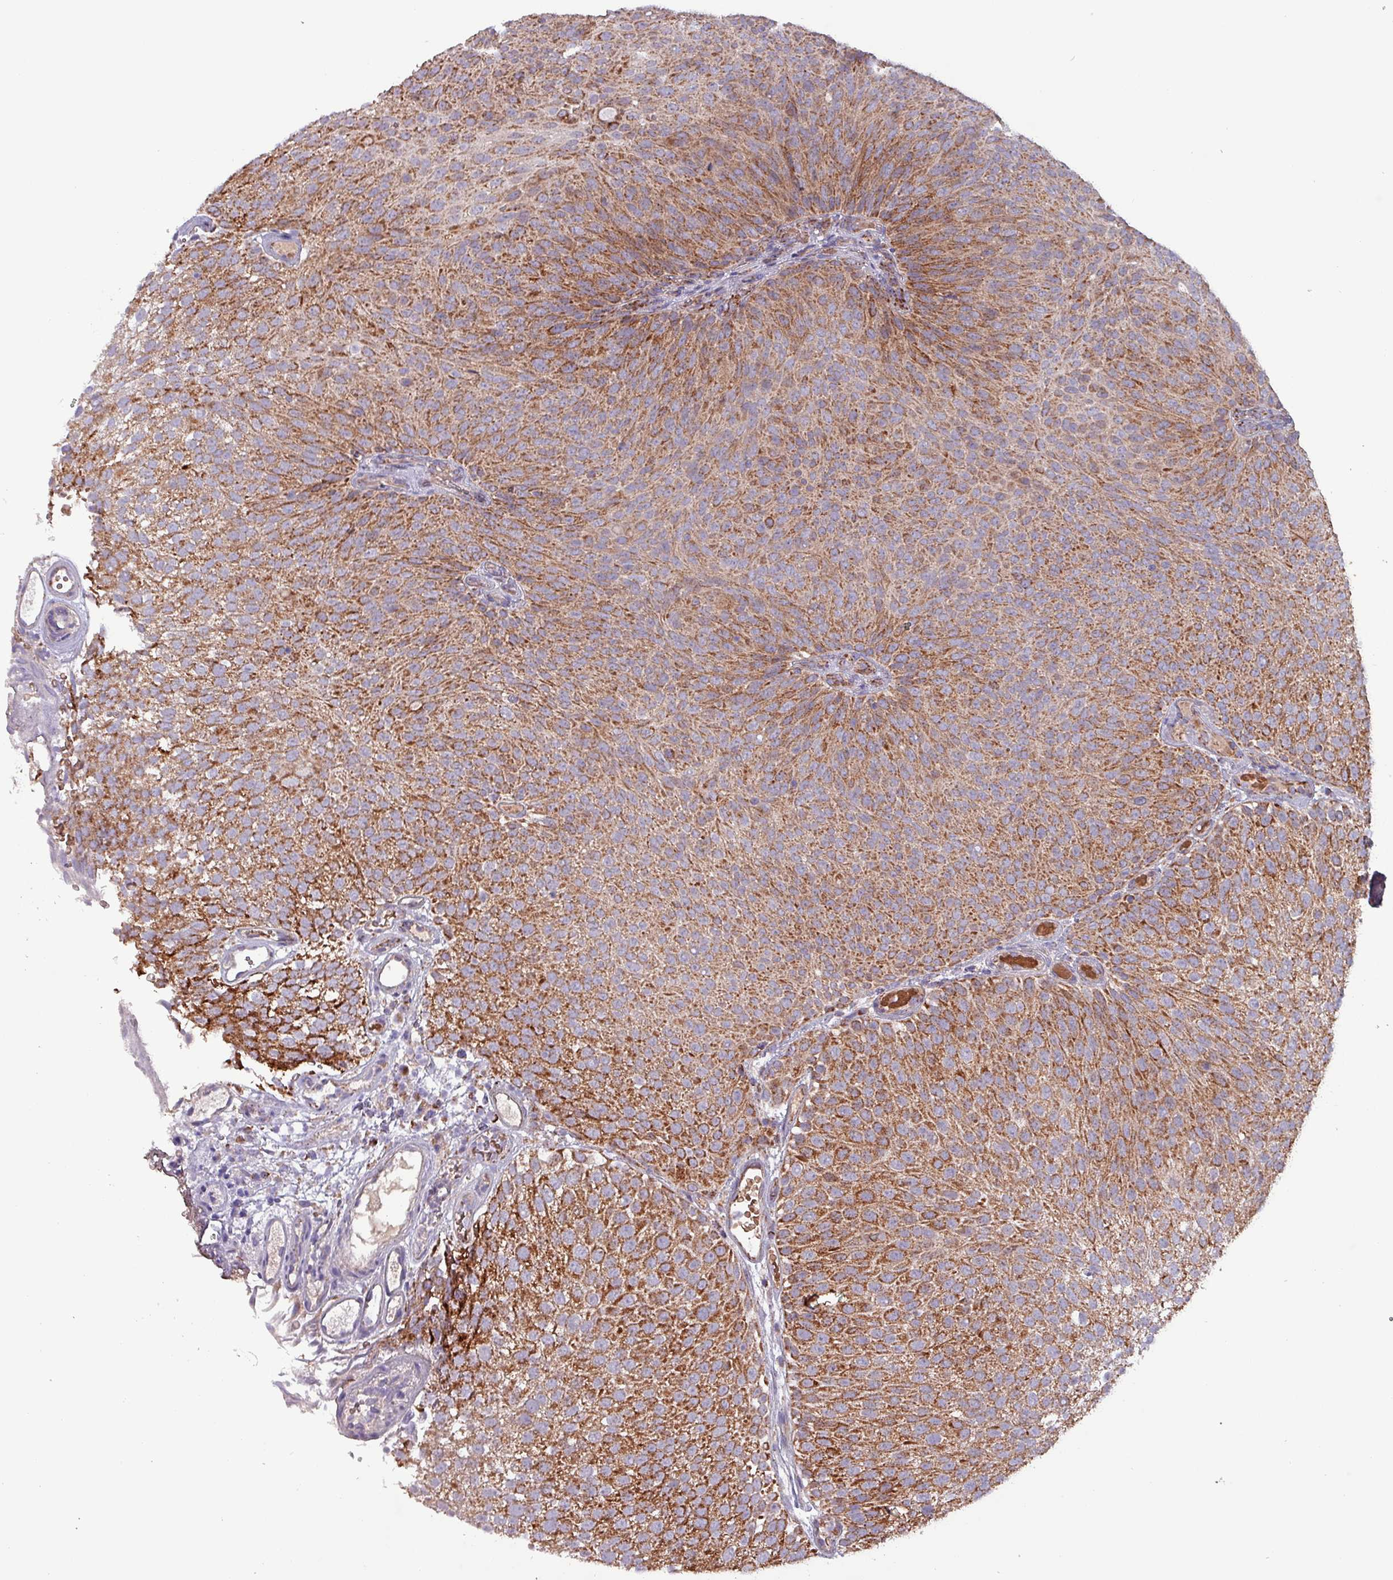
{"staining": {"intensity": "strong", "quantity": ">75%", "location": "cytoplasmic/membranous"}, "tissue": "urothelial cancer", "cell_type": "Tumor cells", "image_type": "cancer", "snomed": [{"axis": "morphology", "description": "Urothelial carcinoma, Low grade"}, {"axis": "topography", "description": "Urinary bladder"}], "caption": "Urothelial cancer stained with DAB (3,3'-diaminobenzidine) immunohistochemistry displays high levels of strong cytoplasmic/membranous staining in approximately >75% of tumor cells.", "gene": "ZNF322", "patient": {"sex": "male", "age": 78}}